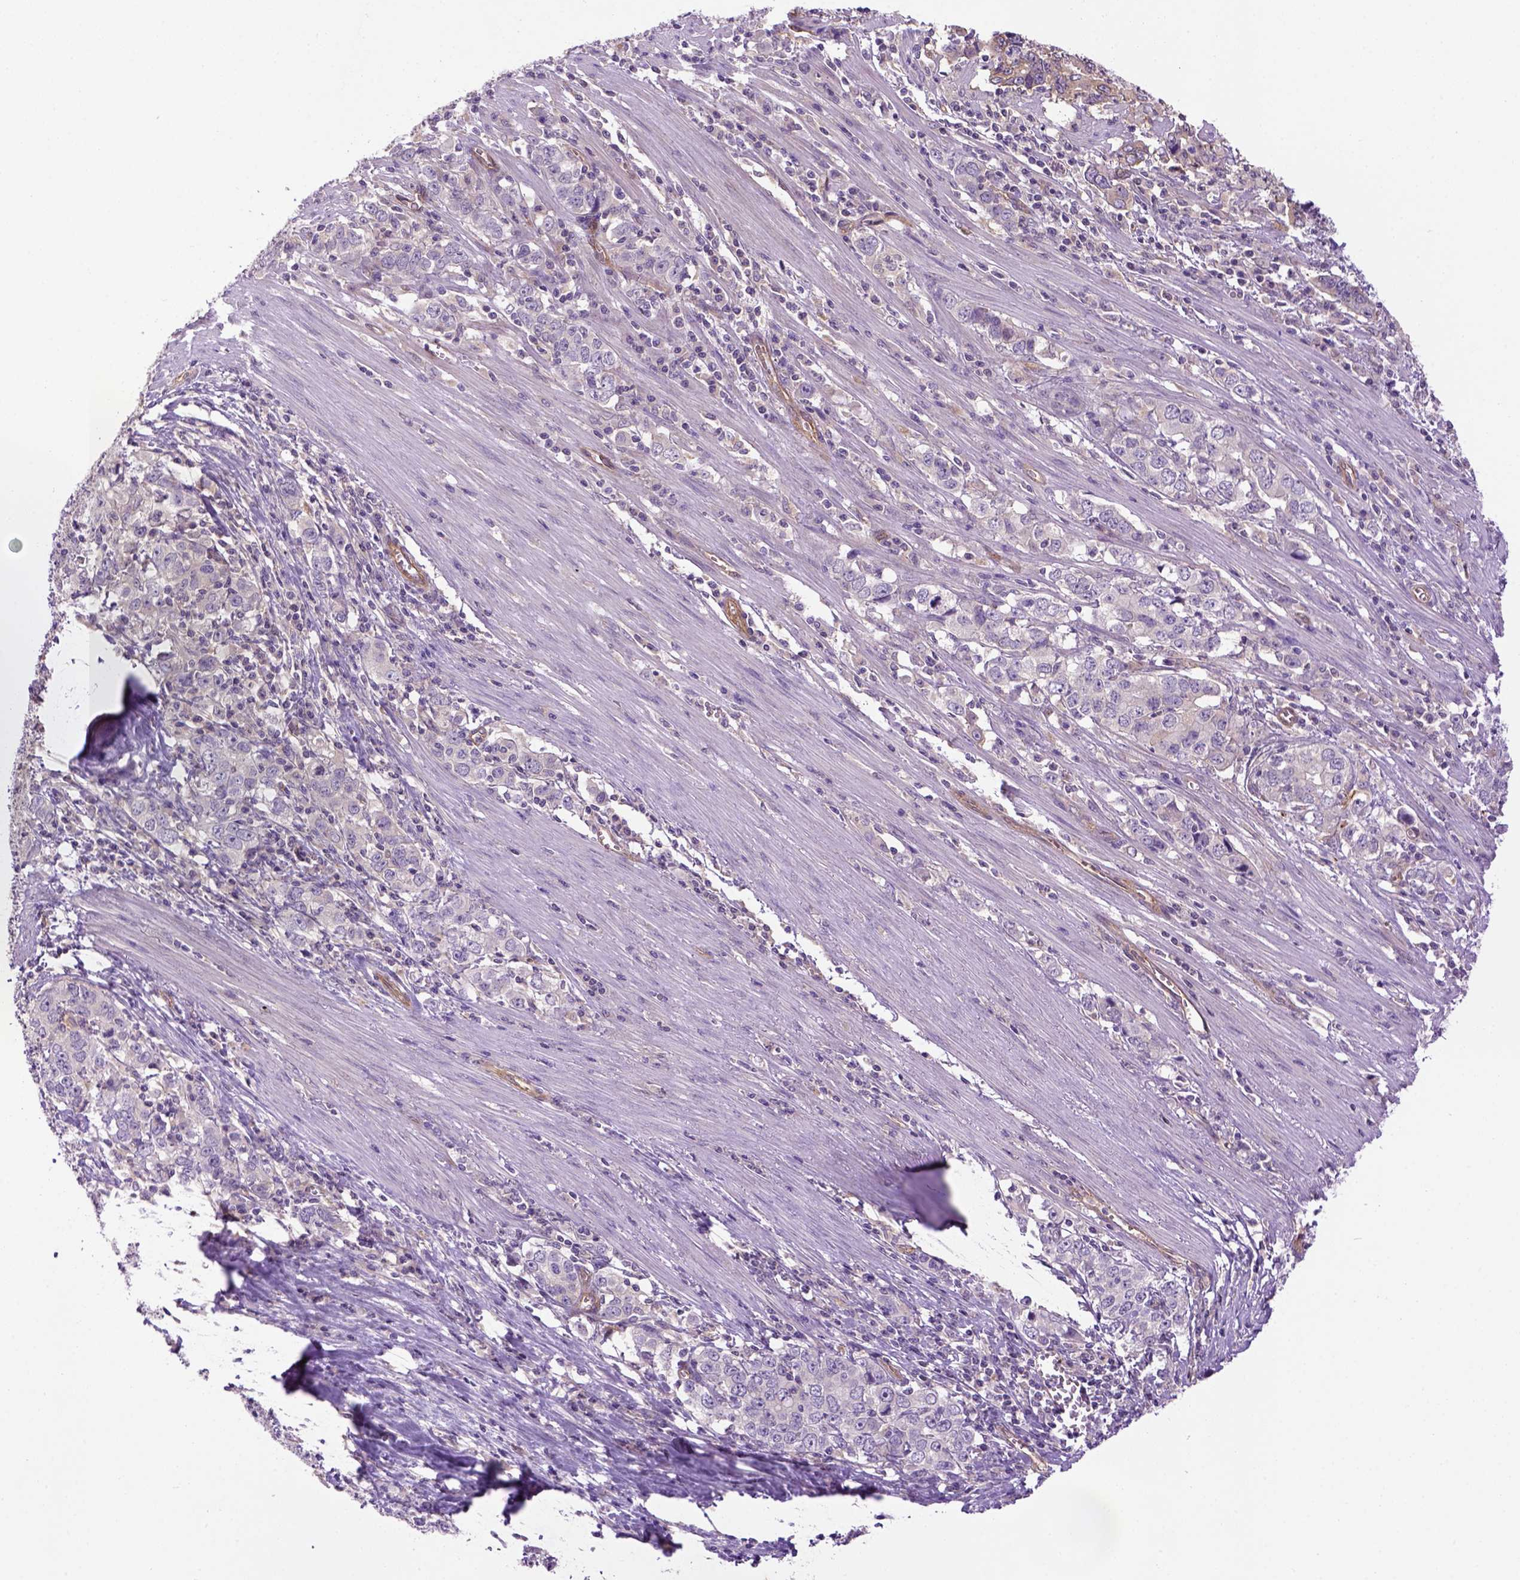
{"staining": {"intensity": "negative", "quantity": "none", "location": "none"}, "tissue": "stomach cancer", "cell_type": "Tumor cells", "image_type": "cancer", "snomed": [{"axis": "morphology", "description": "Adenocarcinoma, NOS"}, {"axis": "topography", "description": "Stomach, lower"}], "caption": "An immunohistochemistry photomicrograph of stomach cancer (adenocarcinoma) is shown. There is no staining in tumor cells of stomach cancer (adenocarcinoma).", "gene": "CASKIN2", "patient": {"sex": "female", "age": 72}}